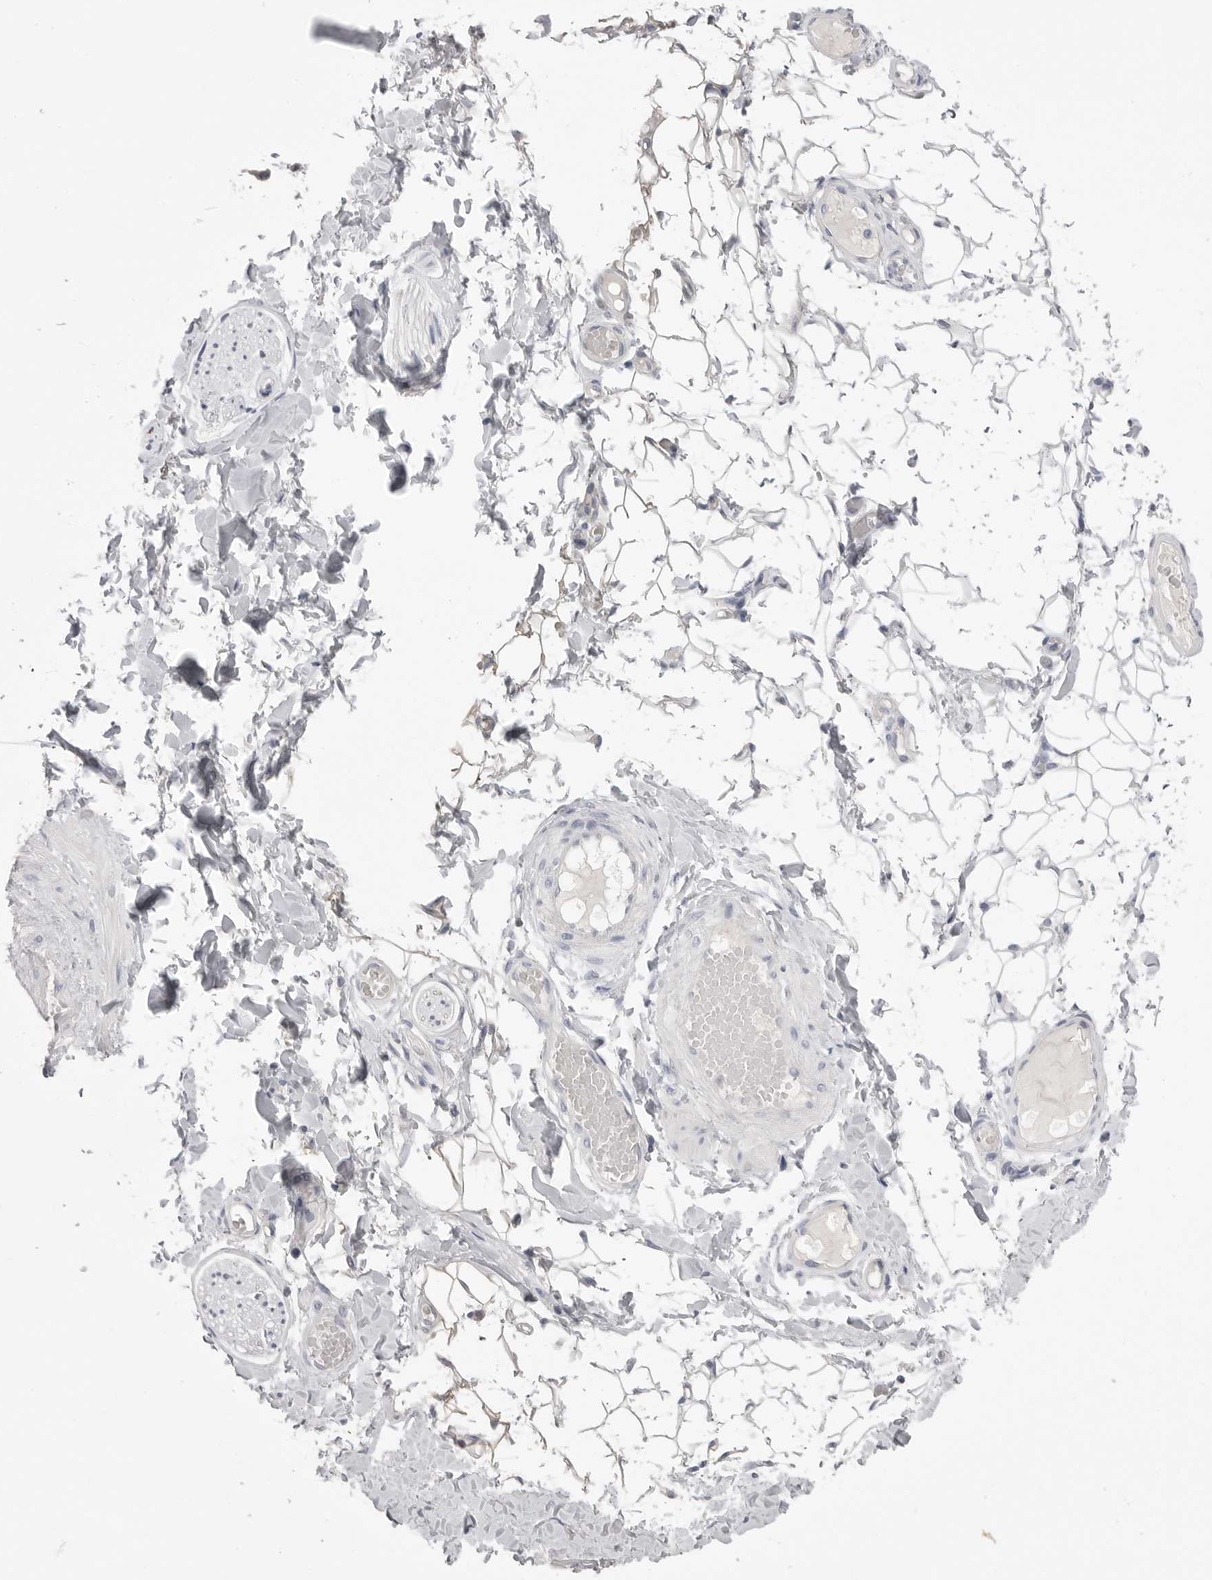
{"staining": {"intensity": "negative", "quantity": "none", "location": "none"}, "tissue": "adipose tissue", "cell_type": "Adipocytes", "image_type": "normal", "snomed": [{"axis": "morphology", "description": "Normal tissue, NOS"}, {"axis": "topography", "description": "Adipose tissue"}, {"axis": "topography", "description": "Vascular tissue"}, {"axis": "topography", "description": "Peripheral nerve tissue"}], "caption": "This is an immunohistochemistry photomicrograph of normal human adipose tissue. There is no positivity in adipocytes.", "gene": "CPB1", "patient": {"sex": "male", "age": 25}}